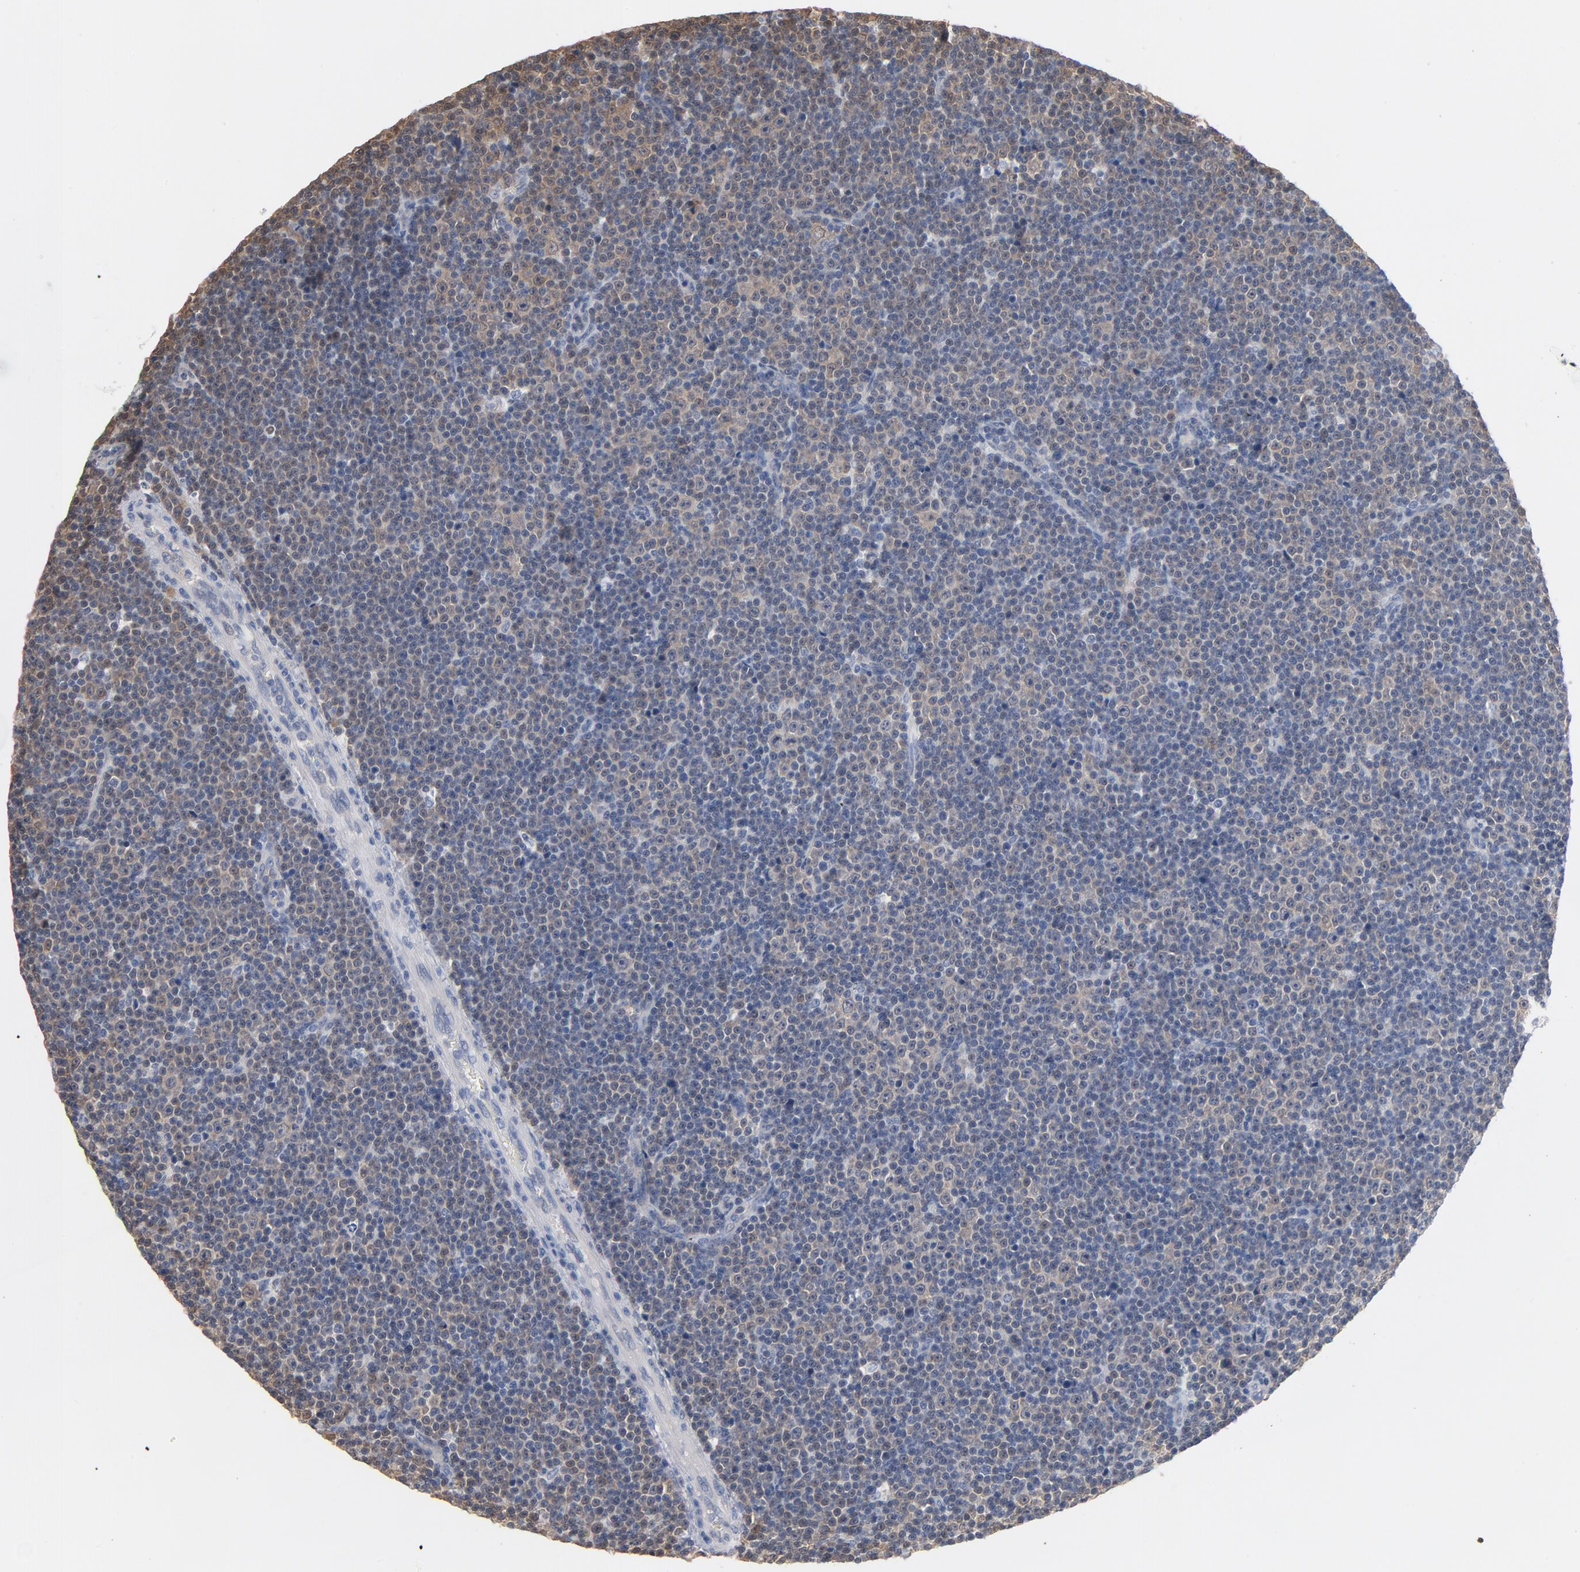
{"staining": {"intensity": "weak", "quantity": "25%-75%", "location": "cytoplasmic/membranous"}, "tissue": "lymphoma", "cell_type": "Tumor cells", "image_type": "cancer", "snomed": [{"axis": "morphology", "description": "Malignant lymphoma, non-Hodgkin's type, Low grade"}, {"axis": "topography", "description": "Lymph node"}], "caption": "Lymphoma tissue exhibits weak cytoplasmic/membranous positivity in approximately 25%-75% of tumor cells The protein is shown in brown color, while the nuclei are stained blue.", "gene": "MIF", "patient": {"sex": "female", "age": 67}}